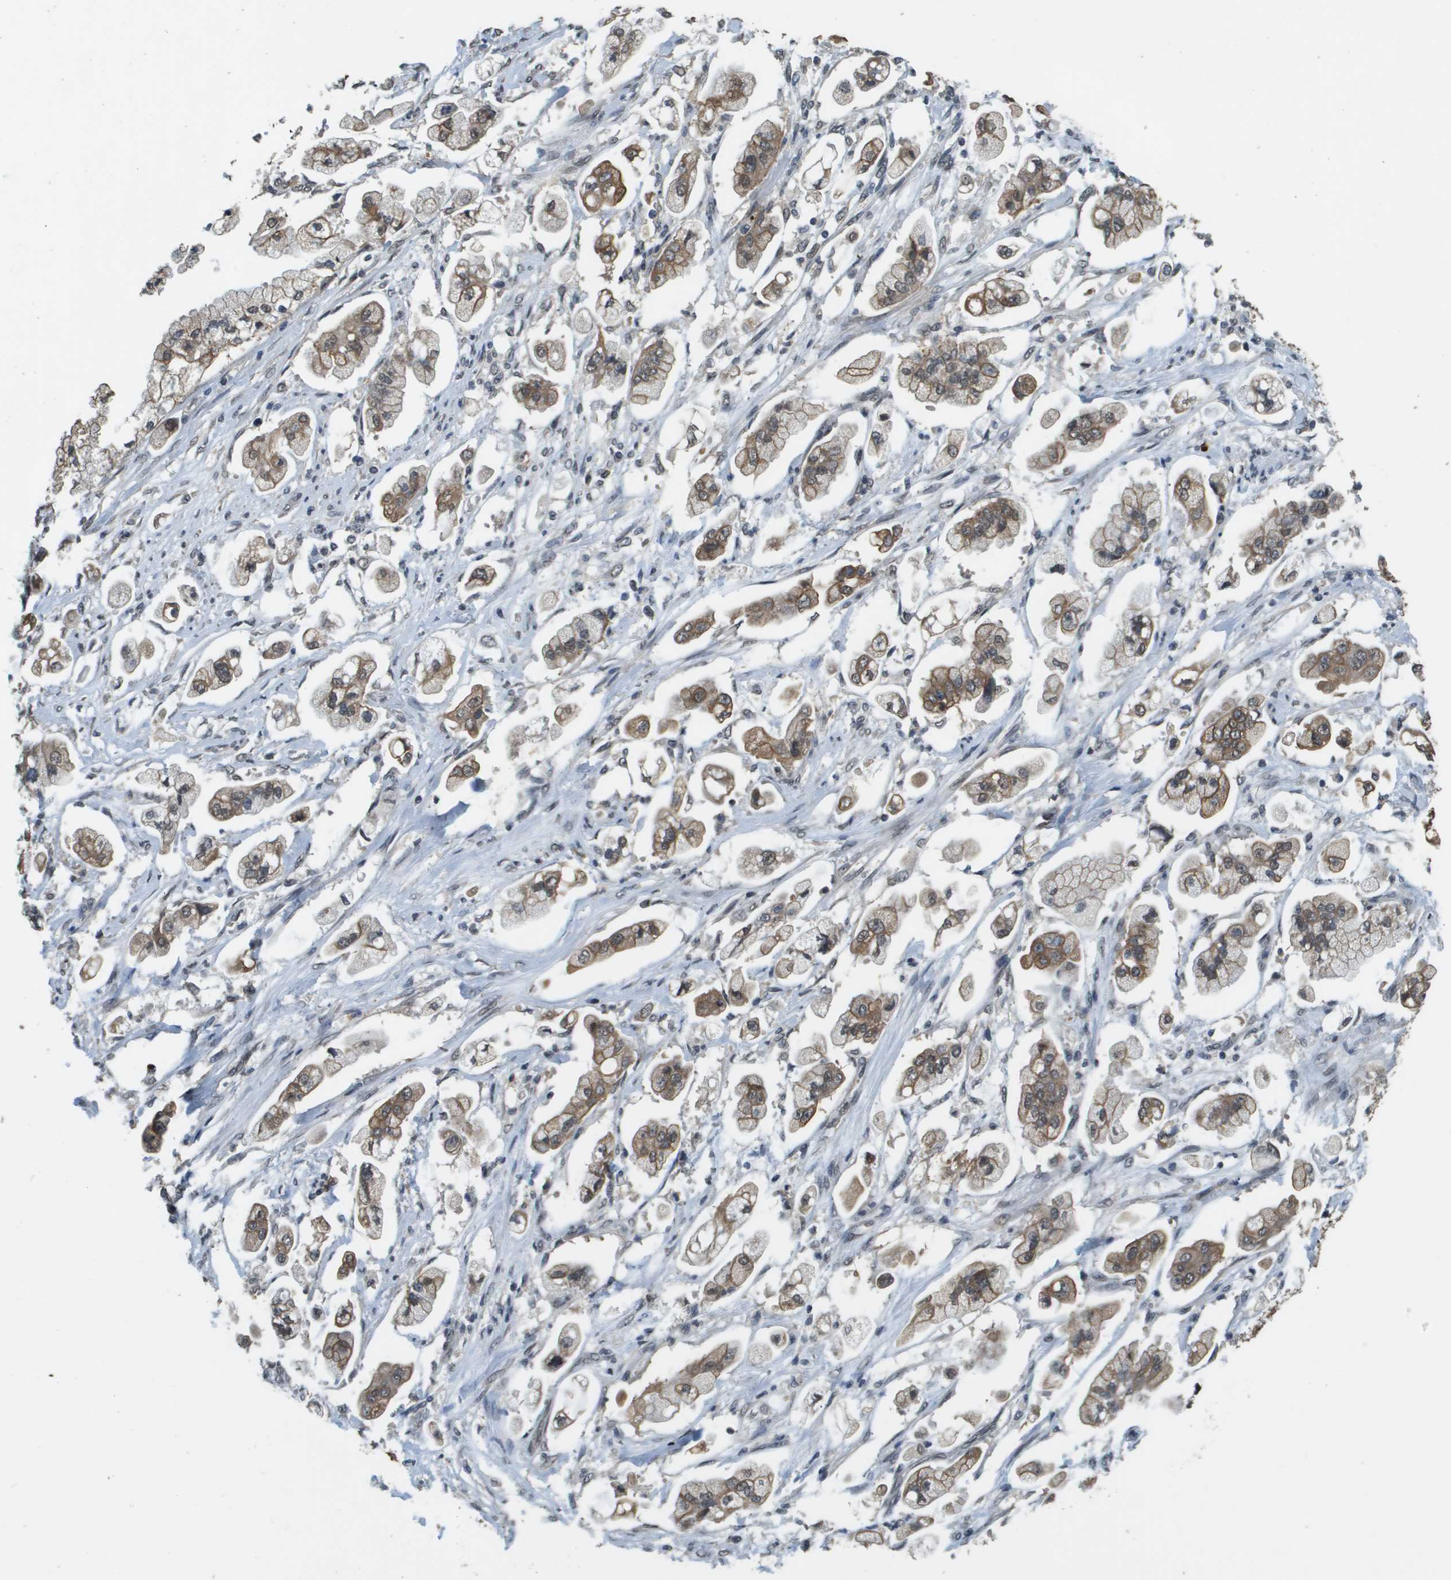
{"staining": {"intensity": "moderate", "quantity": ">75%", "location": "cytoplasmic/membranous"}, "tissue": "stomach cancer", "cell_type": "Tumor cells", "image_type": "cancer", "snomed": [{"axis": "morphology", "description": "Adenocarcinoma, NOS"}, {"axis": "topography", "description": "Stomach"}], "caption": "IHC (DAB) staining of human stomach adenocarcinoma displays moderate cytoplasmic/membranous protein expression in about >75% of tumor cells. The protein is shown in brown color, while the nuclei are stained blue.", "gene": "FANCC", "patient": {"sex": "male", "age": 62}}